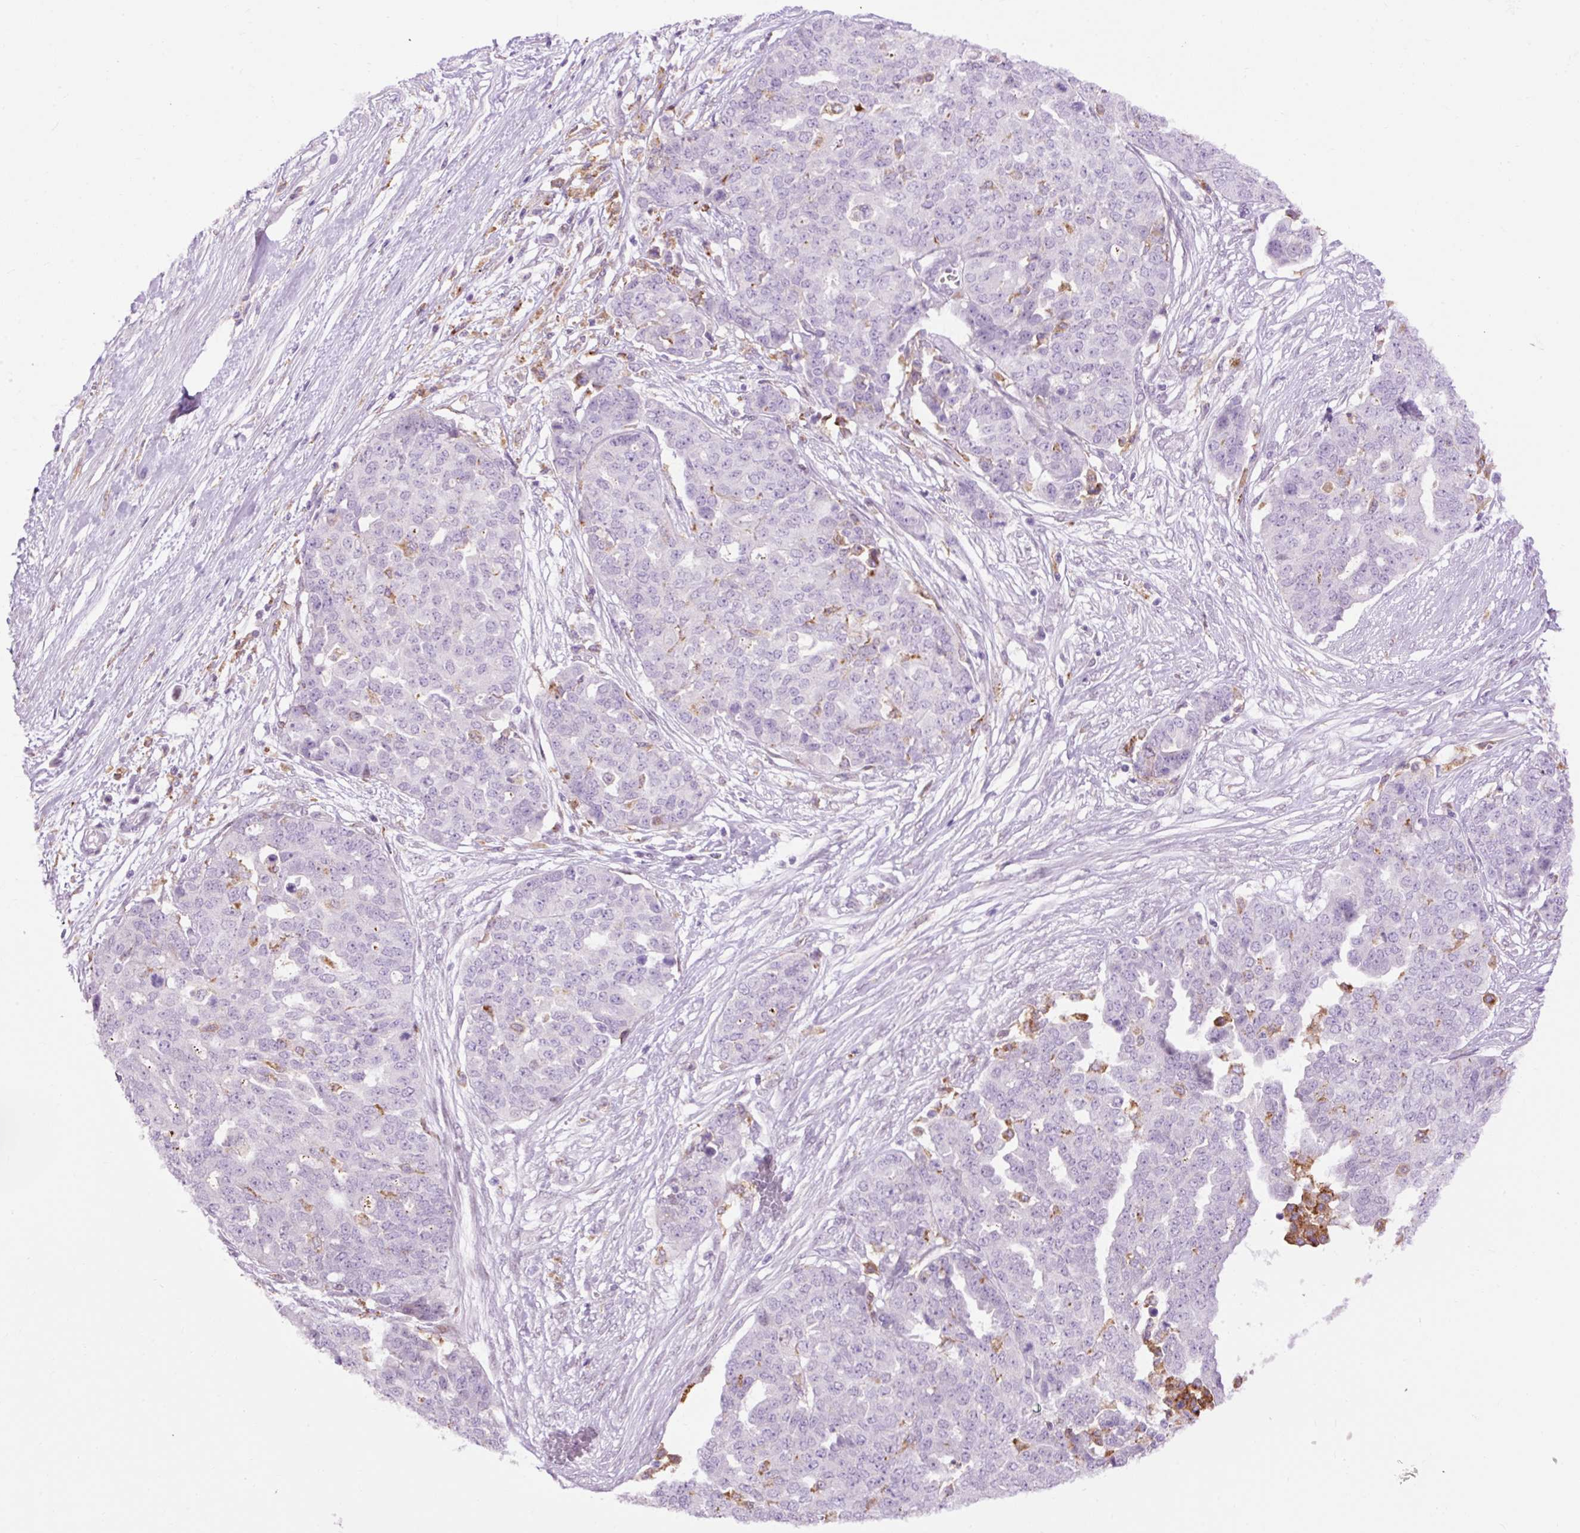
{"staining": {"intensity": "negative", "quantity": "none", "location": "none"}, "tissue": "ovarian cancer", "cell_type": "Tumor cells", "image_type": "cancer", "snomed": [{"axis": "morphology", "description": "Cystadenocarcinoma, serous, NOS"}, {"axis": "topography", "description": "Soft tissue"}, {"axis": "topography", "description": "Ovary"}], "caption": "This is a image of immunohistochemistry (IHC) staining of serous cystadenocarcinoma (ovarian), which shows no positivity in tumor cells.", "gene": "LY86", "patient": {"sex": "female", "age": 57}}